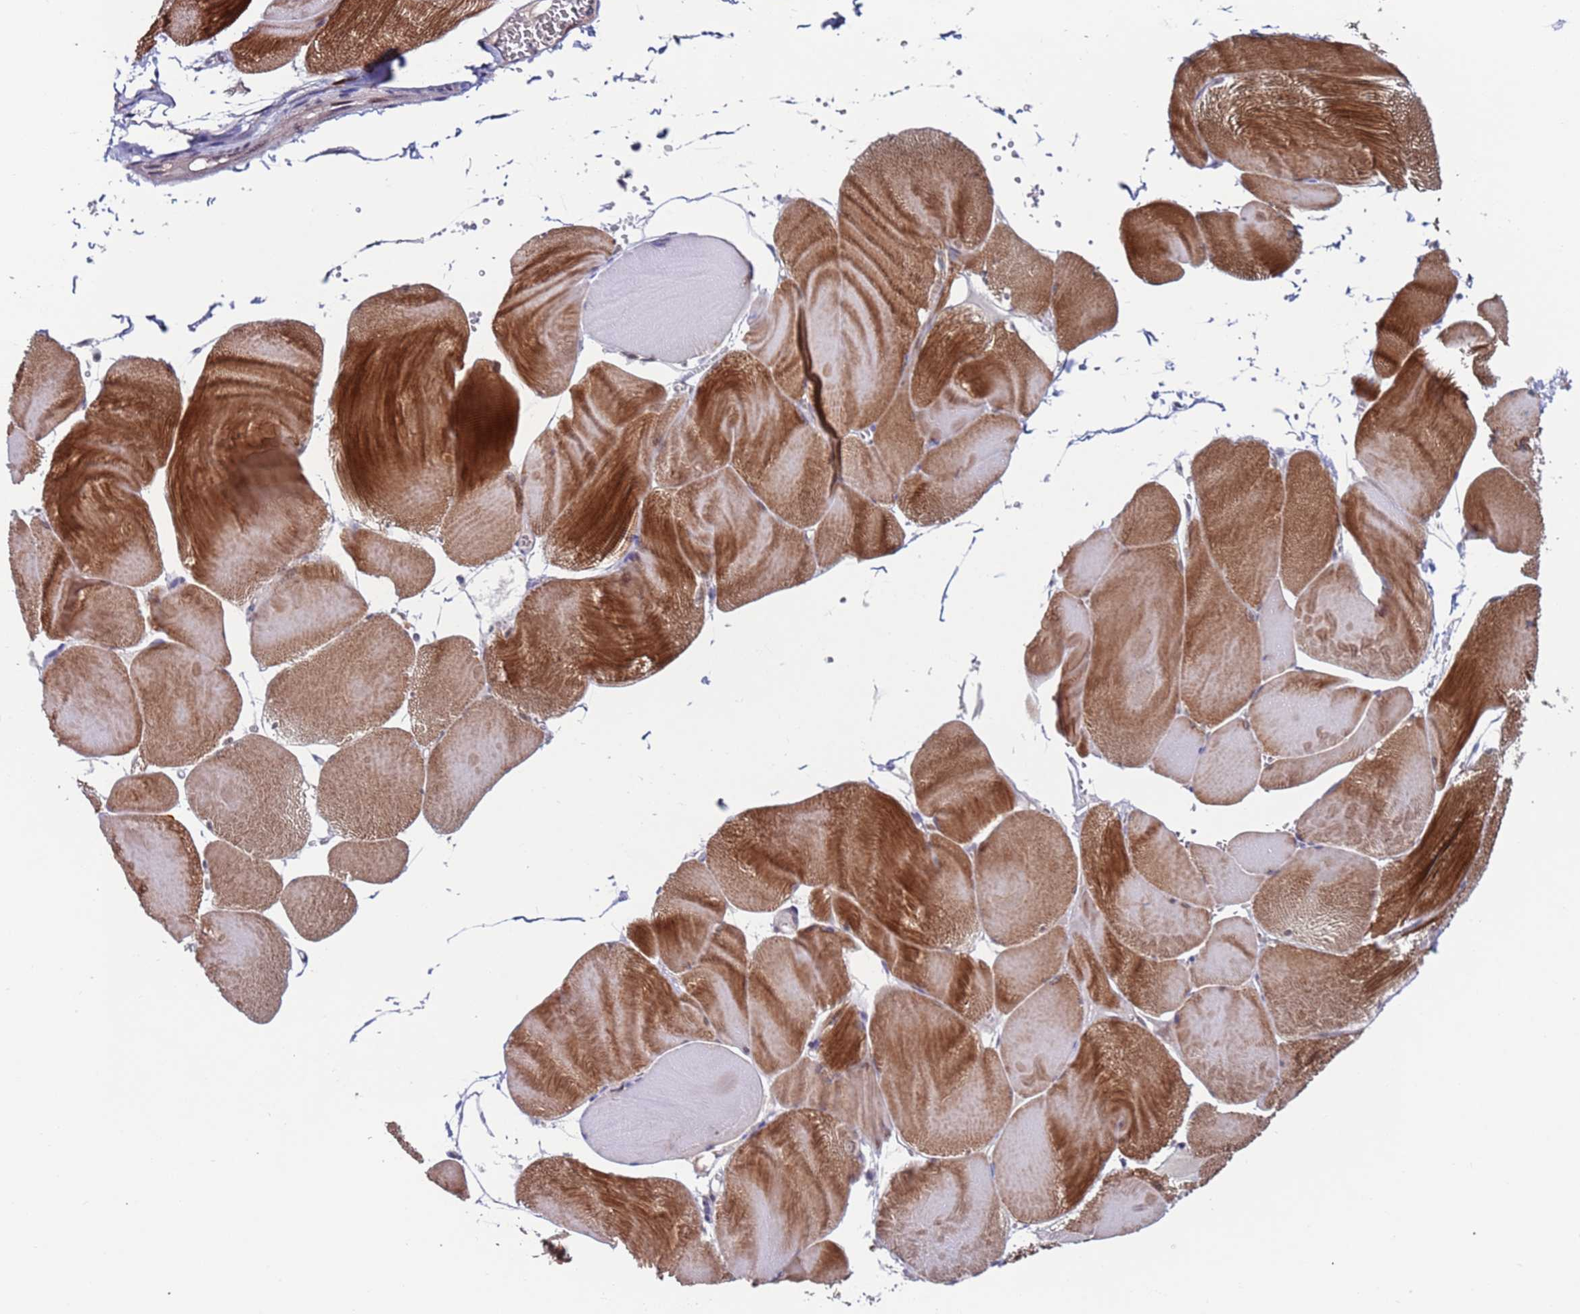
{"staining": {"intensity": "strong", "quantity": ">75%", "location": "cytoplasmic/membranous"}, "tissue": "skeletal muscle", "cell_type": "Myocytes", "image_type": "normal", "snomed": [{"axis": "morphology", "description": "Normal tissue, NOS"}, {"axis": "morphology", "description": "Basal cell carcinoma"}, {"axis": "topography", "description": "Skeletal muscle"}], "caption": "About >75% of myocytes in normal skeletal muscle display strong cytoplasmic/membranous protein staining as visualized by brown immunohistochemical staining.", "gene": "FBXO27", "patient": {"sex": "female", "age": 64}}